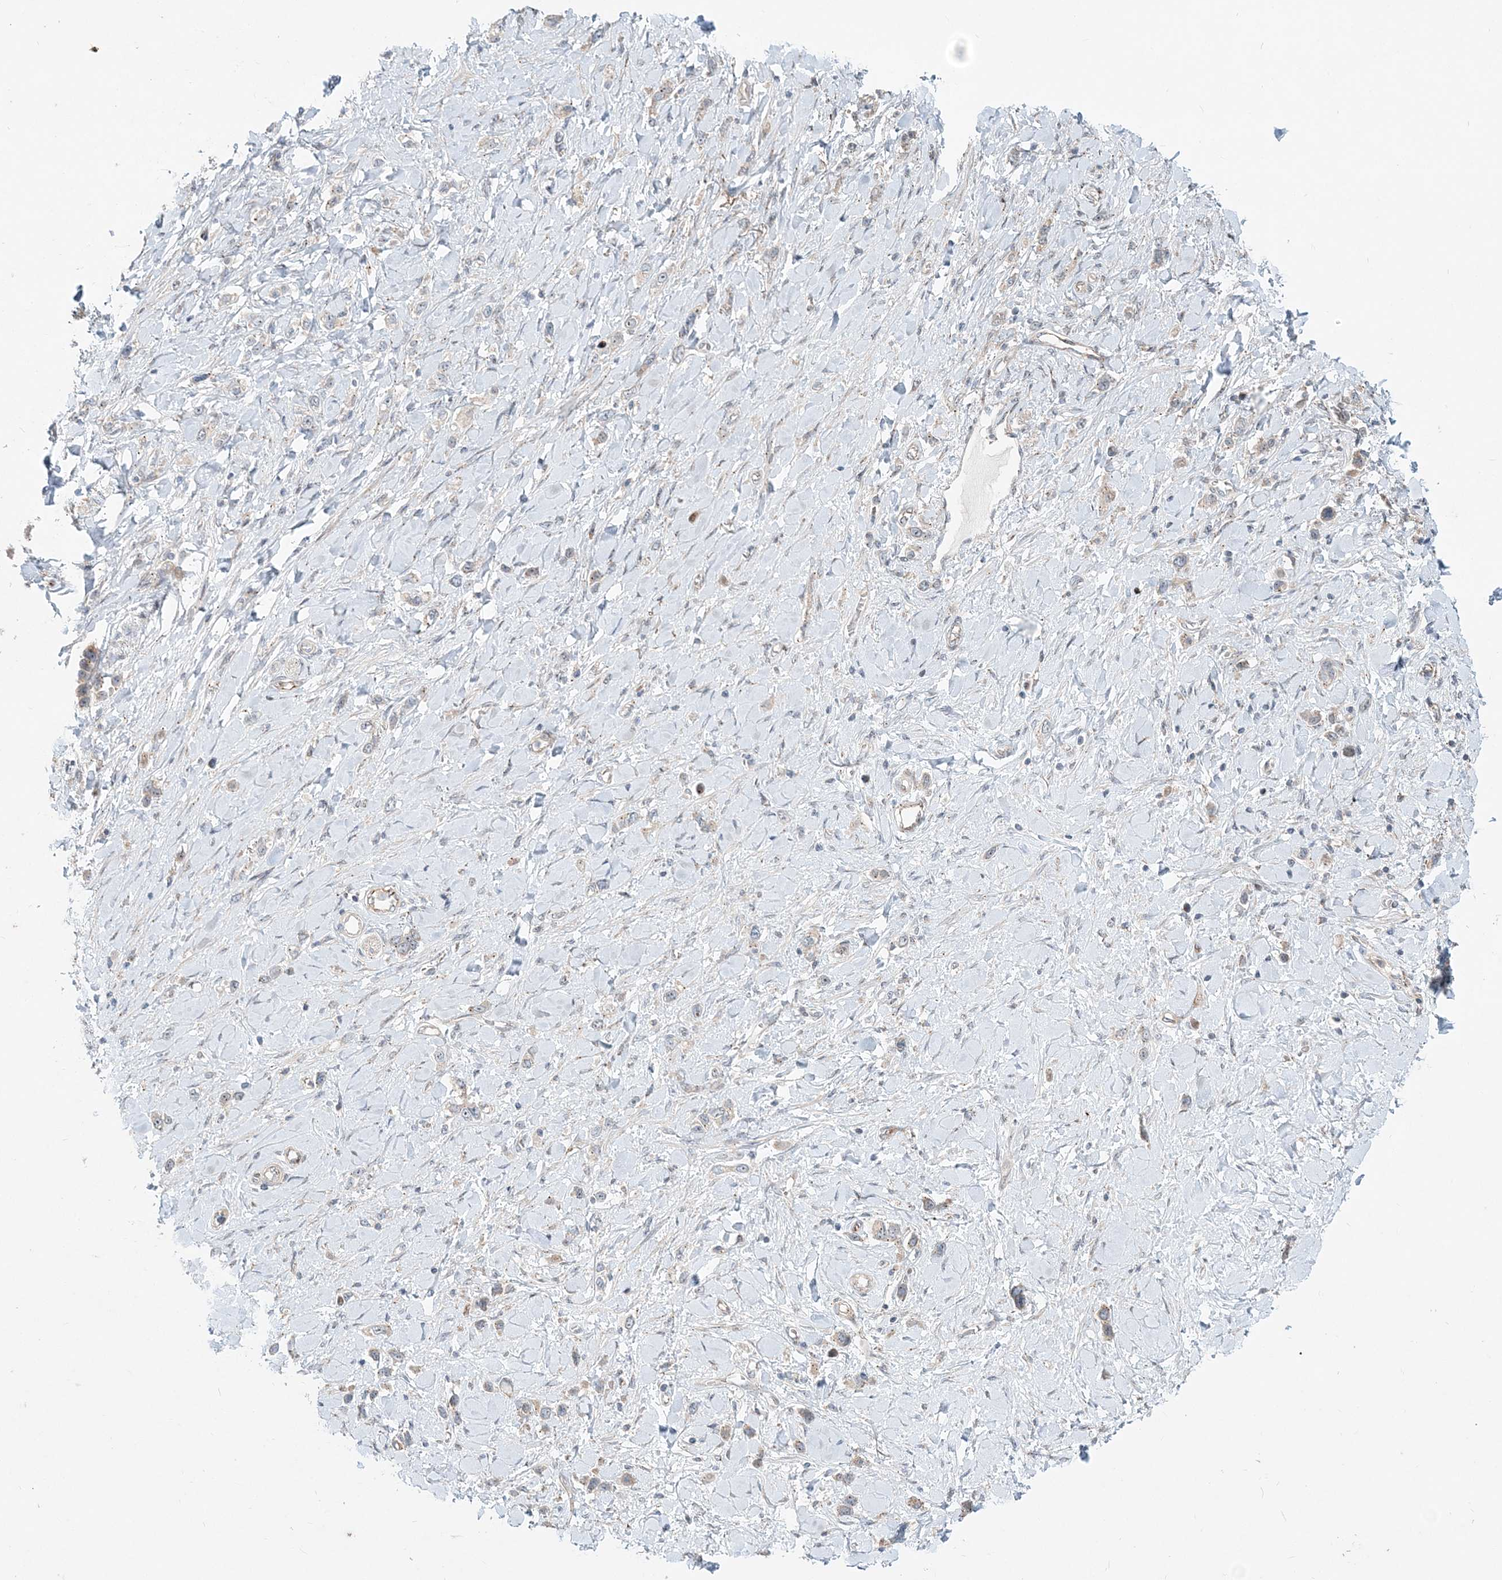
{"staining": {"intensity": "weak", "quantity": "25%-75%", "location": "cytoplasmic/membranous"}, "tissue": "stomach cancer", "cell_type": "Tumor cells", "image_type": "cancer", "snomed": [{"axis": "morphology", "description": "Normal tissue, NOS"}, {"axis": "morphology", "description": "Adenocarcinoma, NOS"}, {"axis": "topography", "description": "Stomach, upper"}, {"axis": "topography", "description": "Stomach"}], "caption": "A high-resolution histopathology image shows immunohistochemistry (IHC) staining of stomach cancer, which shows weak cytoplasmic/membranous expression in approximately 25%-75% of tumor cells.", "gene": "CXXC5", "patient": {"sex": "female", "age": 65}}